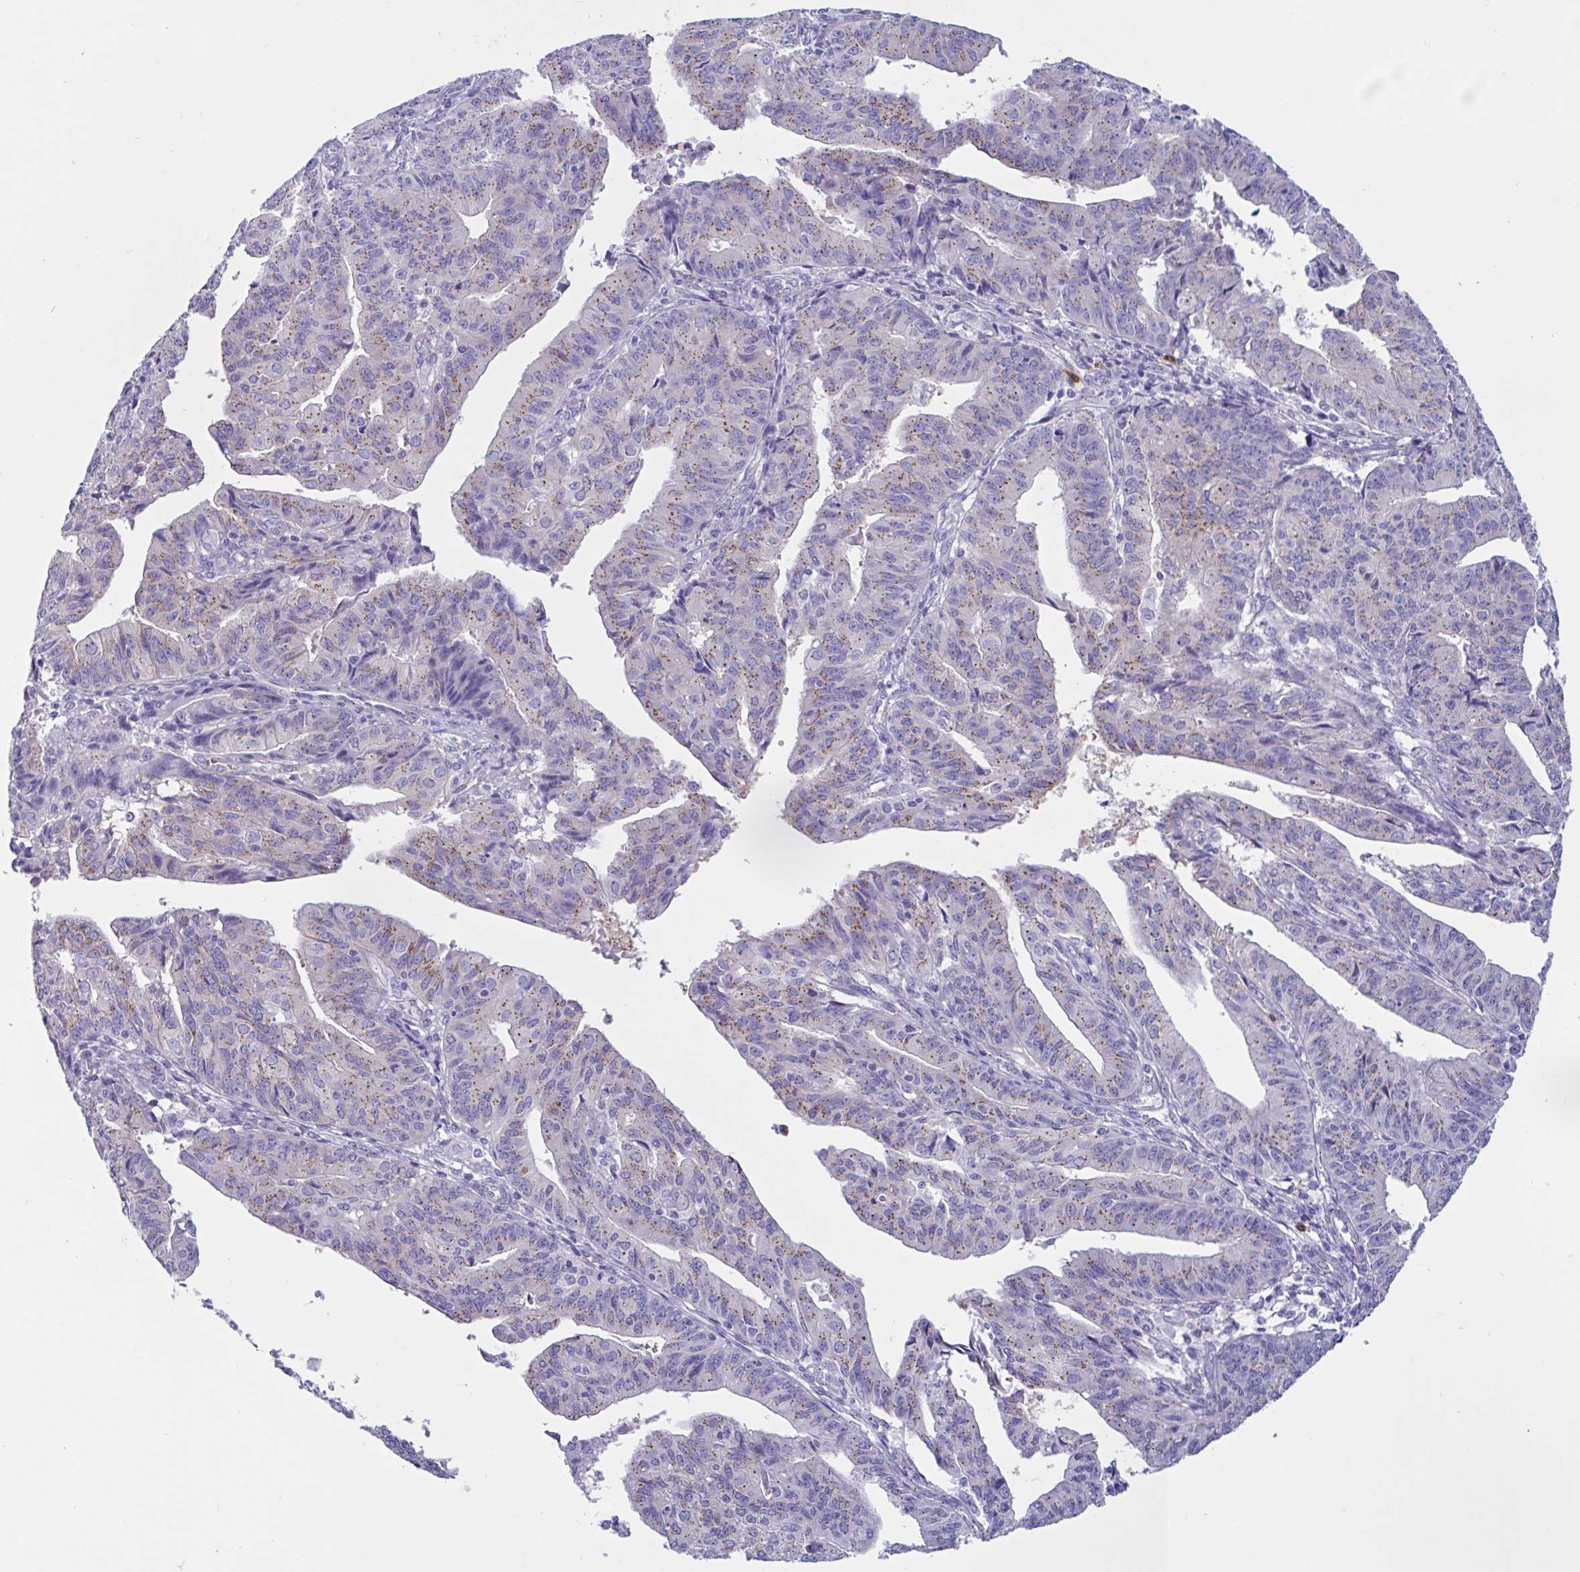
{"staining": {"intensity": "moderate", "quantity": "25%-75%", "location": "cytoplasmic/membranous"}, "tissue": "endometrial cancer", "cell_type": "Tumor cells", "image_type": "cancer", "snomed": [{"axis": "morphology", "description": "Adenocarcinoma, NOS"}, {"axis": "topography", "description": "Endometrium"}], "caption": "Immunohistochemistry of human endometrial adenocarcinoma exhibits medium levels of moderate cytoplasmic/membranous staining in approximately 25%-75% of tumor cells.", "gene": "RNASE3", "patient": {"sex": "female", "age": 56}}